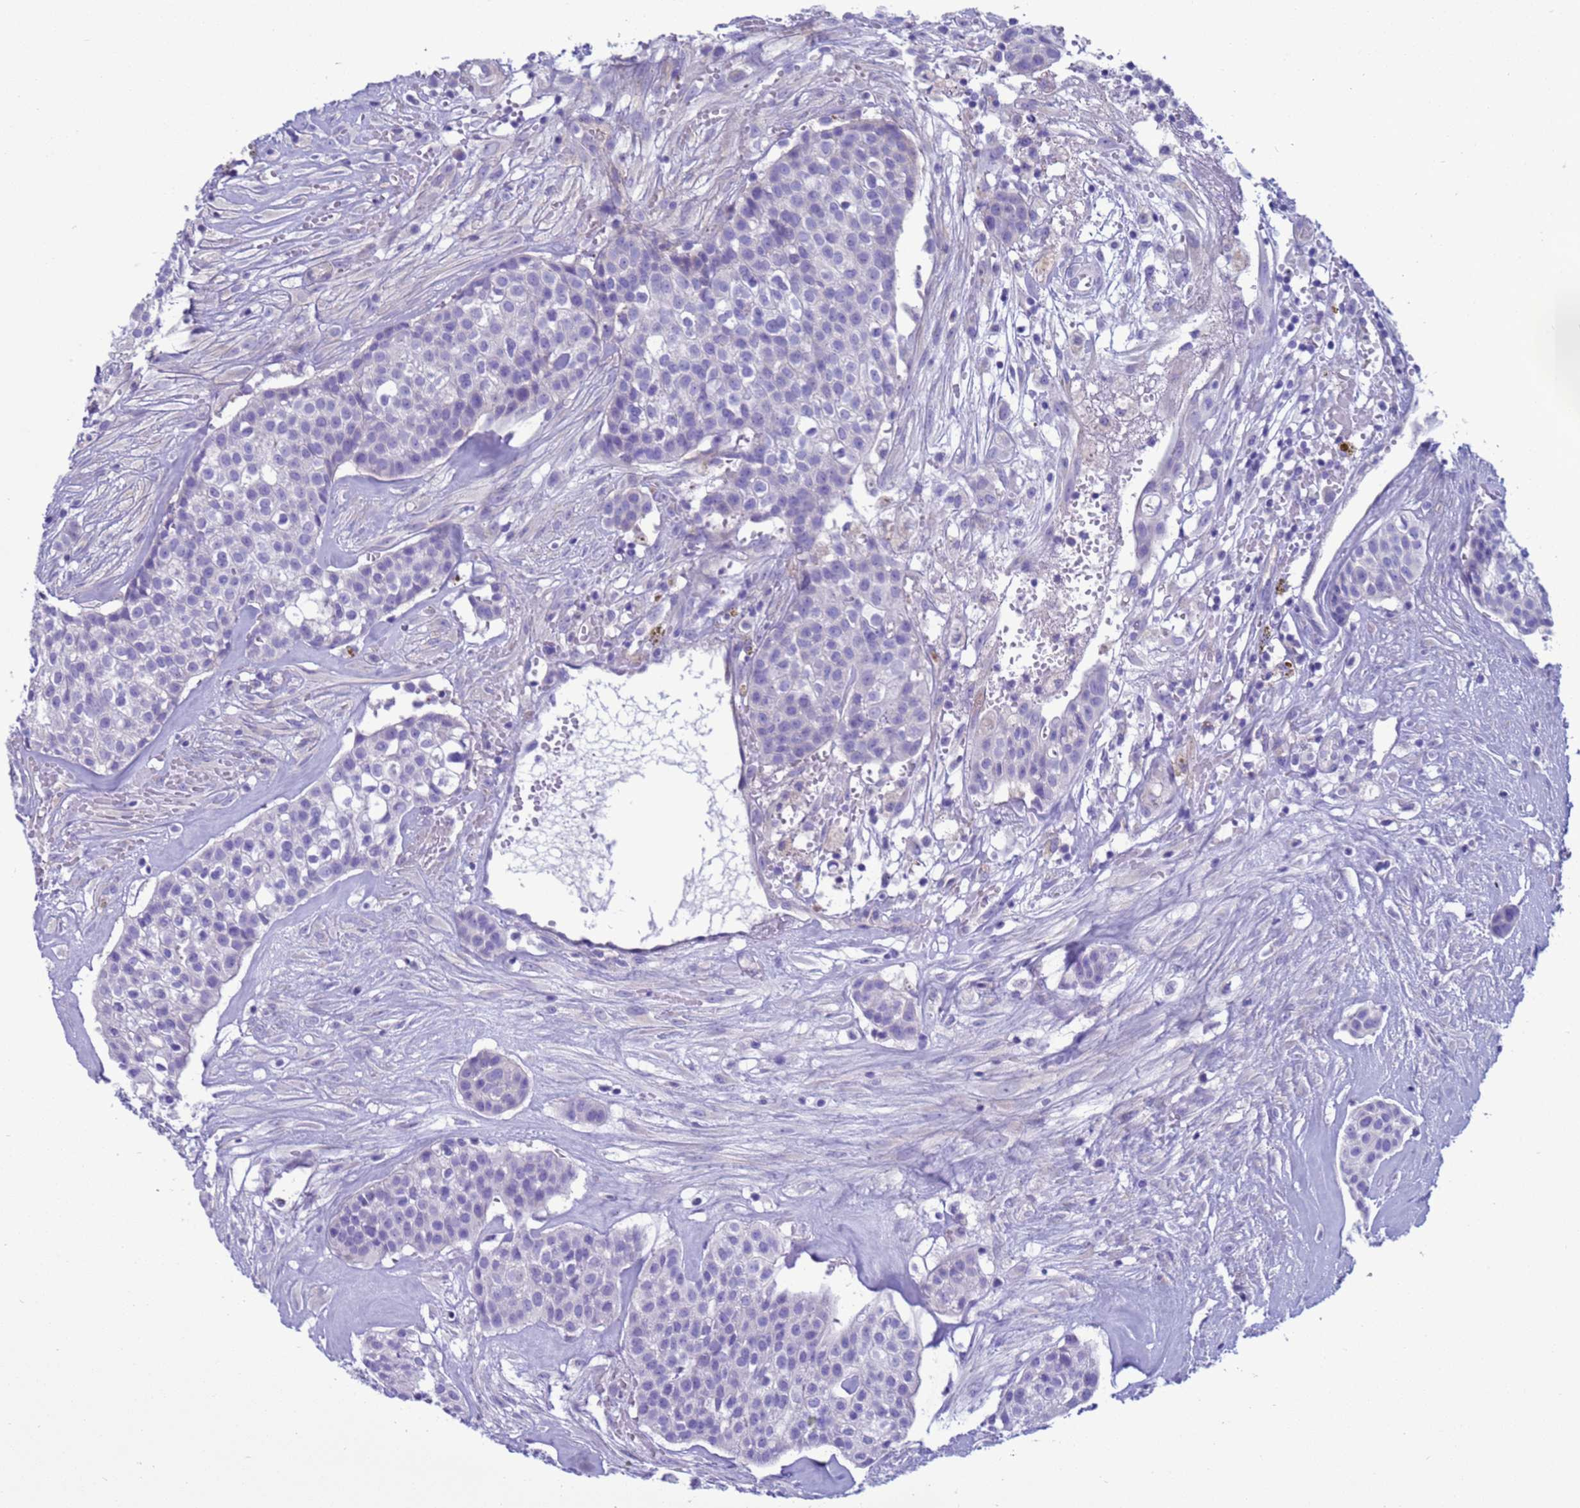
{"staining": {"intensity": "negative", "quantity": "none", "location": "none"}, "tissue": "head and neck cancer", "cell_type": "Tumor cells", "image_type": "cancer", "snomed": [{"axis": "morphology", "description": "Adenocarcinoma, NOS"}, {"axis": "topography", "description": "Head-Neck"}], "caption": "Tumor cells are negative for brown protein staining in head and neck adenocarcinoma. Nuclei are stained in blue.", "gene": "CST4", "patient": {"sex": "male", "age": 81}}